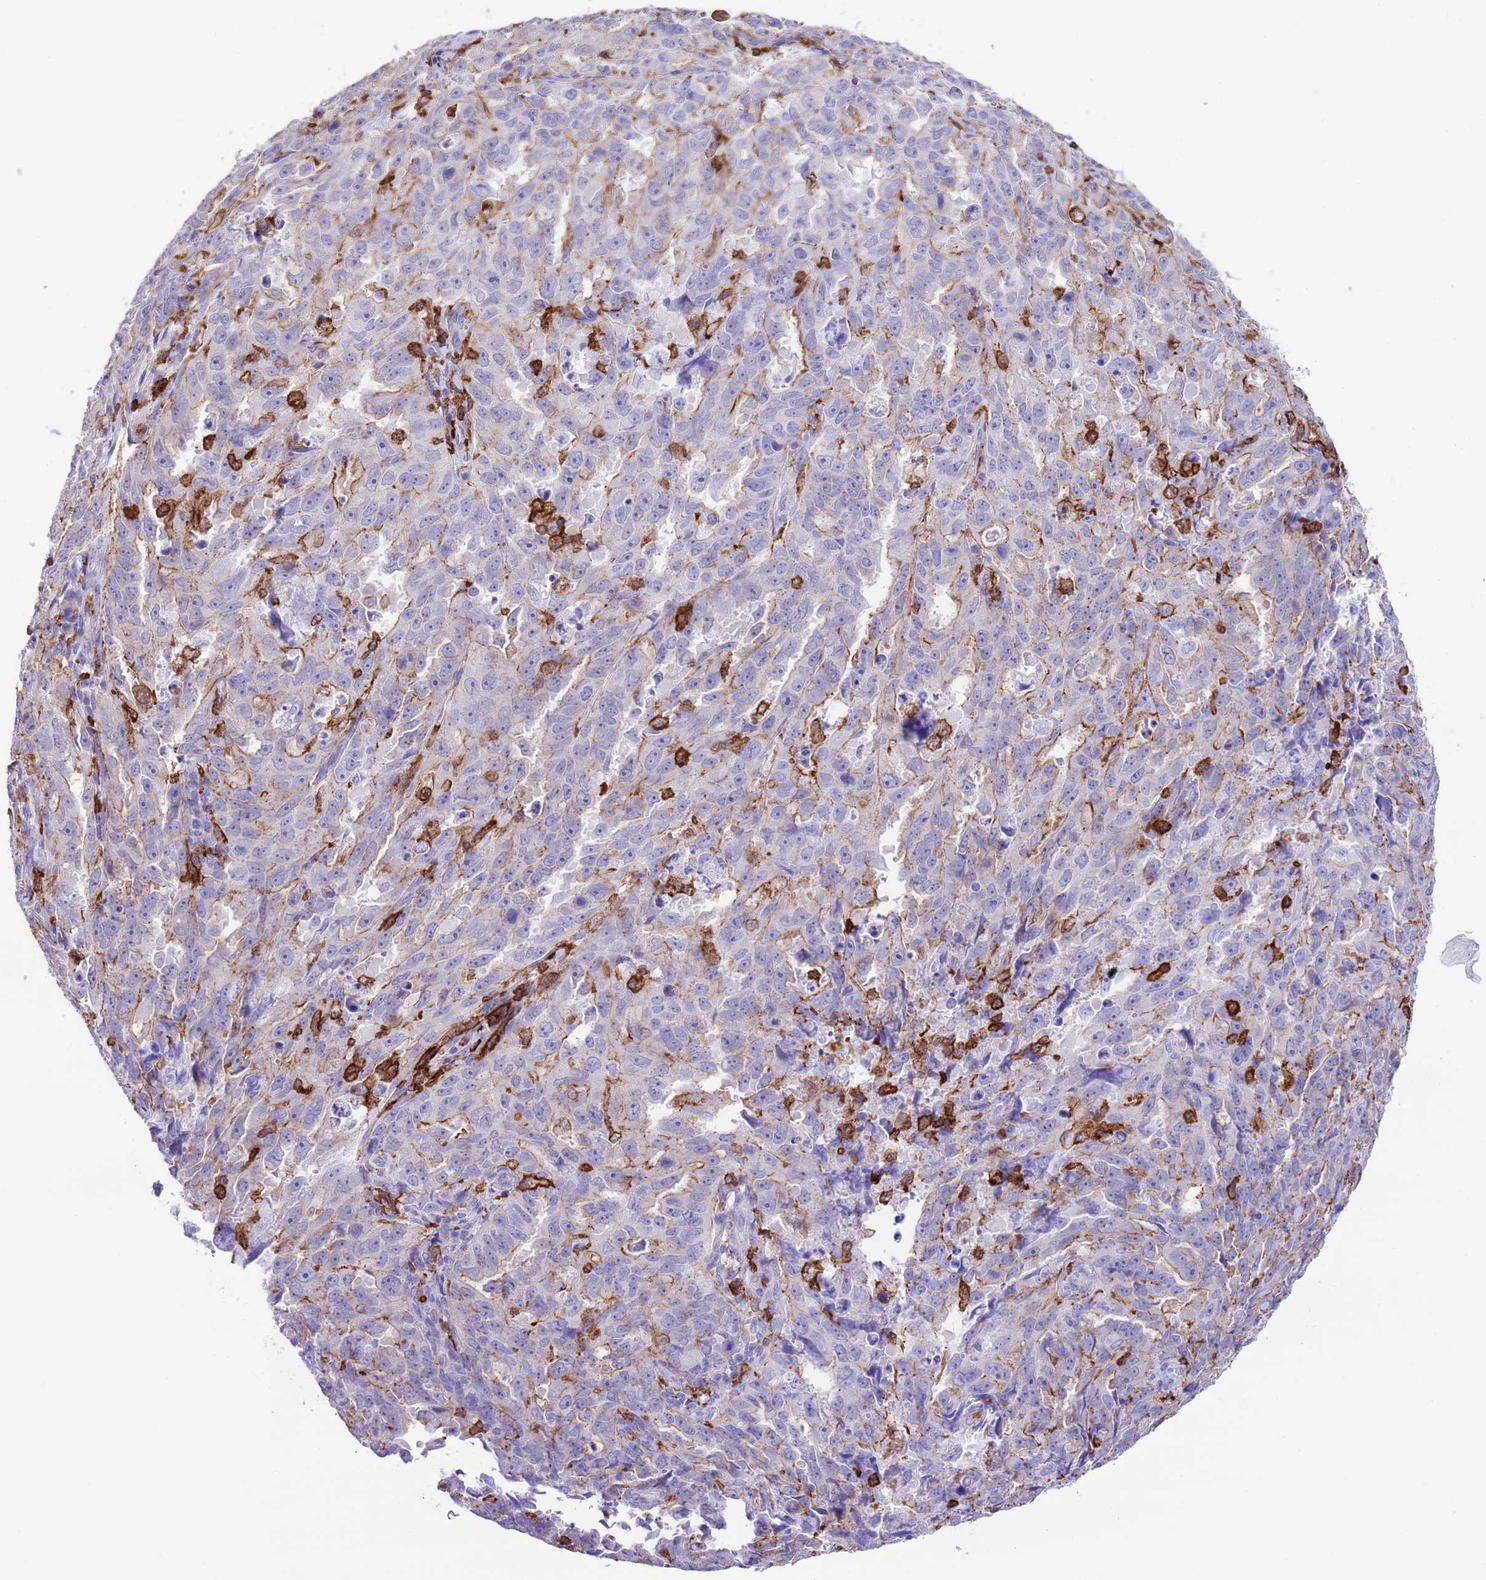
{"staining": {"intensity": "moderate", "quantity": "<25%", "location": "cytoplasmic/membranous"}, "tissue": "endometrial cancer", "cell_type": "Tumor cells", "image_type": "cancer", "snomed": [{"axis": "morphology", "description": "Adenocarcinoma, NOS"}, {"axis": "topography", "description": "Endometrium"}], "caption": "Moderate cytoplasmic/membranous expression is identified in approximately <25% of tumor cells in endometrial cancer.", "gene": "EFHD2", "patient": {"sex": "female", "age": 65}}